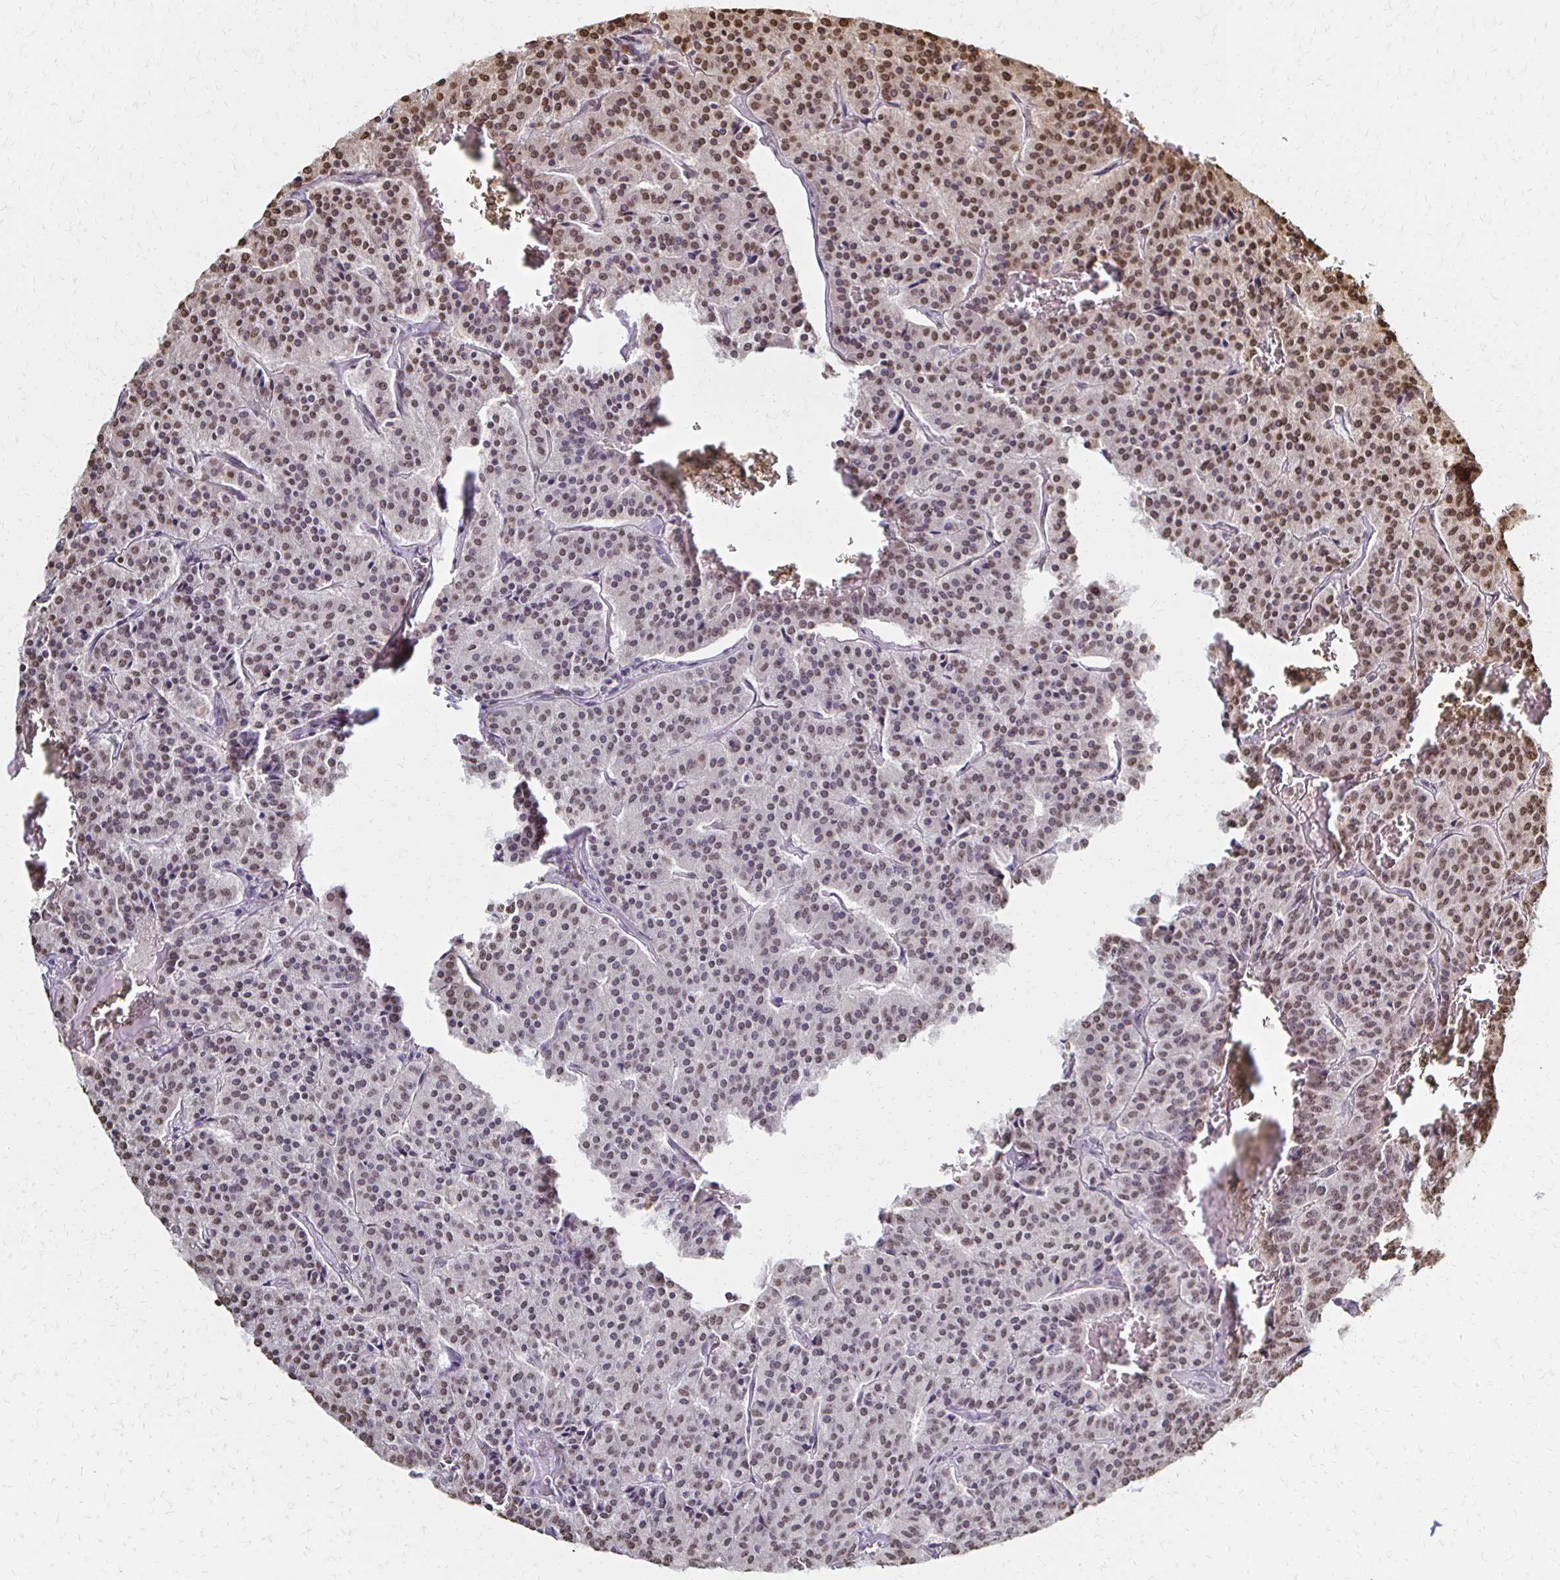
{"staining": {"intensity": "moderate", "quantity": "25%-75%", "location": "nuclear"}, "tissue": "carcinoid", "cell_type": "Tumor cells", "image_type": "cancer", "snomed": [{"axis": "morphology", "description": "Carcinoid, malignant, NOS"}, {"axis": "topography", "description": "Lung"}], "caption": "This image demonstrates carcinoid stained with IHC to label a protein in brown. The nuclear of tumor cells show moderate positivity for the protein. Nuclei are counter-stained blue.", "gene": "HOXA9", "patient": {"sex": "male", "age": 70}}